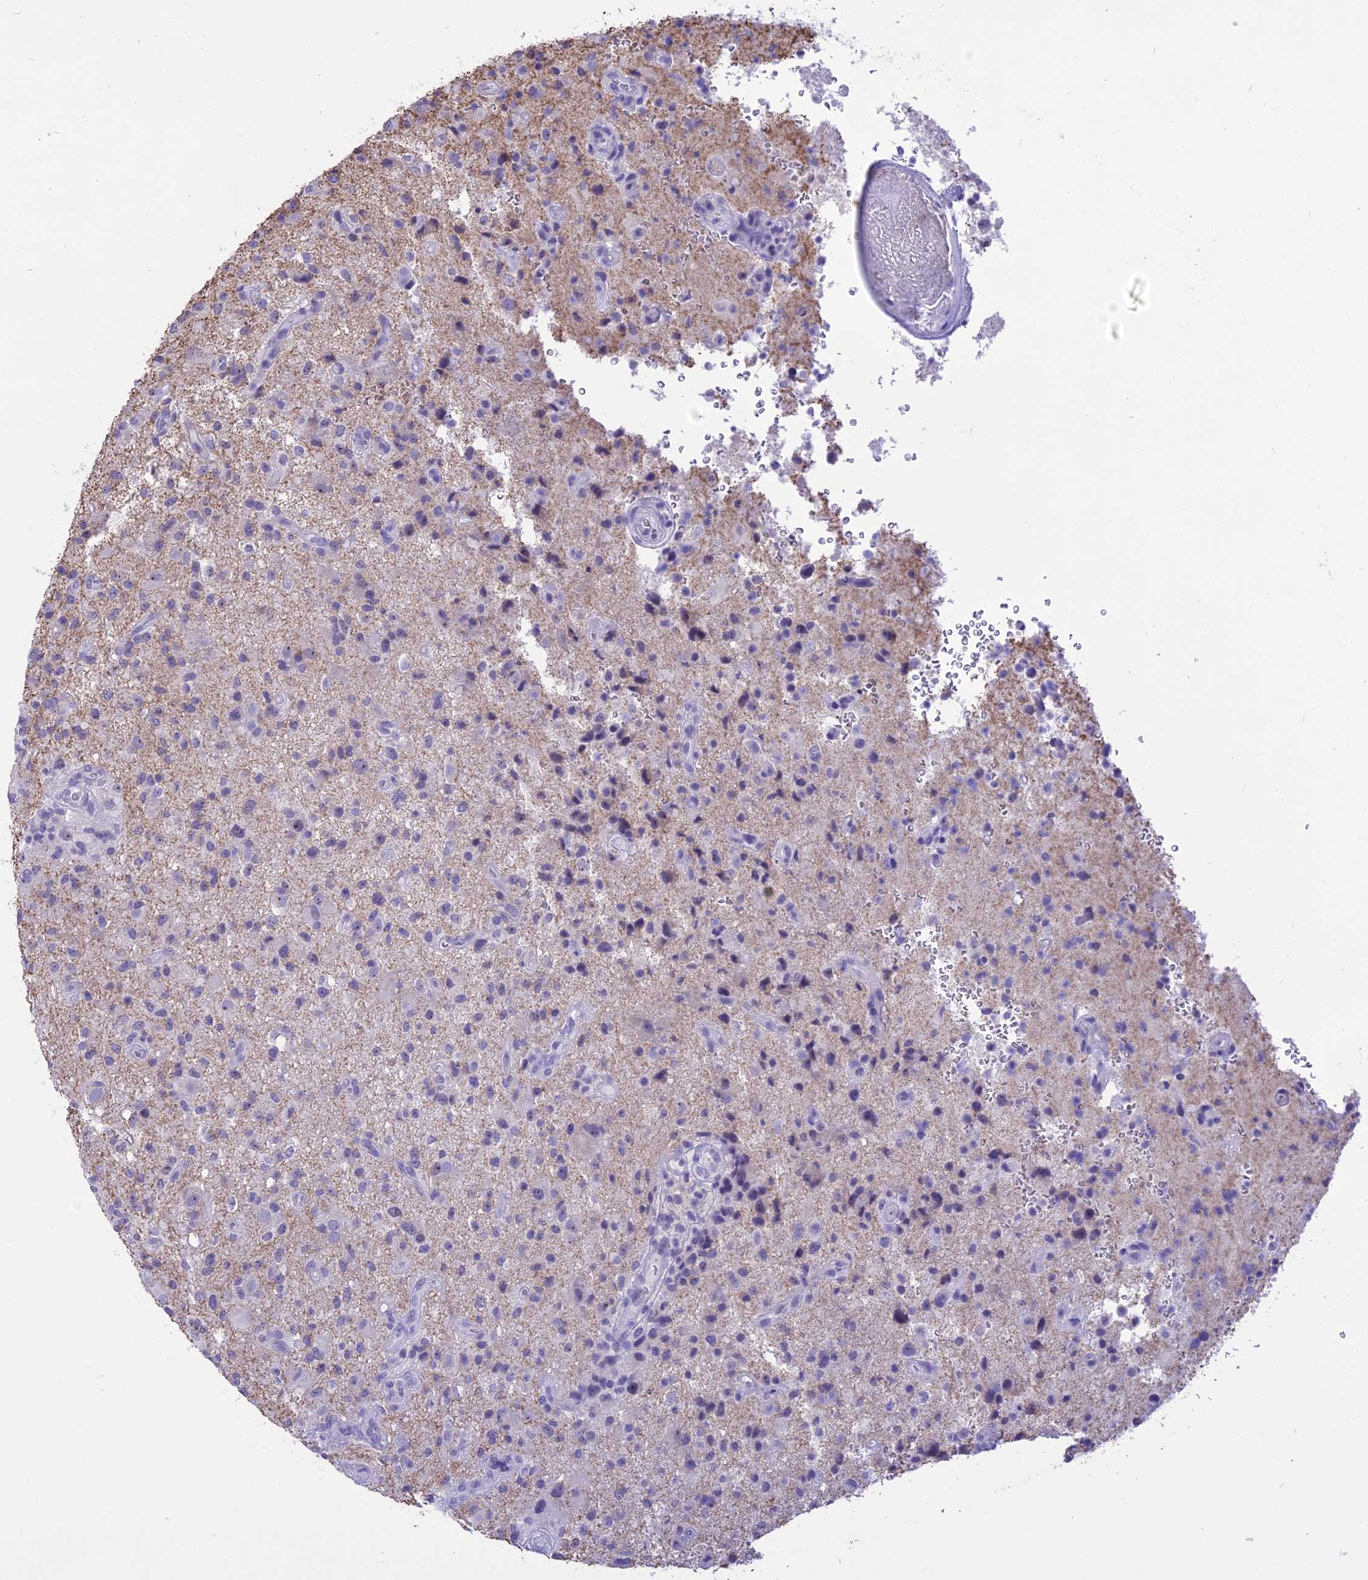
{"staining": {"intensity": "negative", "quantity": "none", "location": "none"}, "tissue": "glioma", "cell_type": "Tumor cells", "image_type": "cancer", "snomed": [{"axis": "morphology", "description": "Glioma, malignant, High grade"}, {"axis": "topography", "description": "Brain"}], "caption": "High-grade glioma (malignant) was stained to show a protein in brown. There is no significant expression in tumor cells. The staining was performed using DAB to visualize the protein expression in brown, while the nuclei were stained in blue with hematoxylin (Magnification: 20x).", "gene": "CMSS1", "patient": {"sex": "male", "age": 47}}